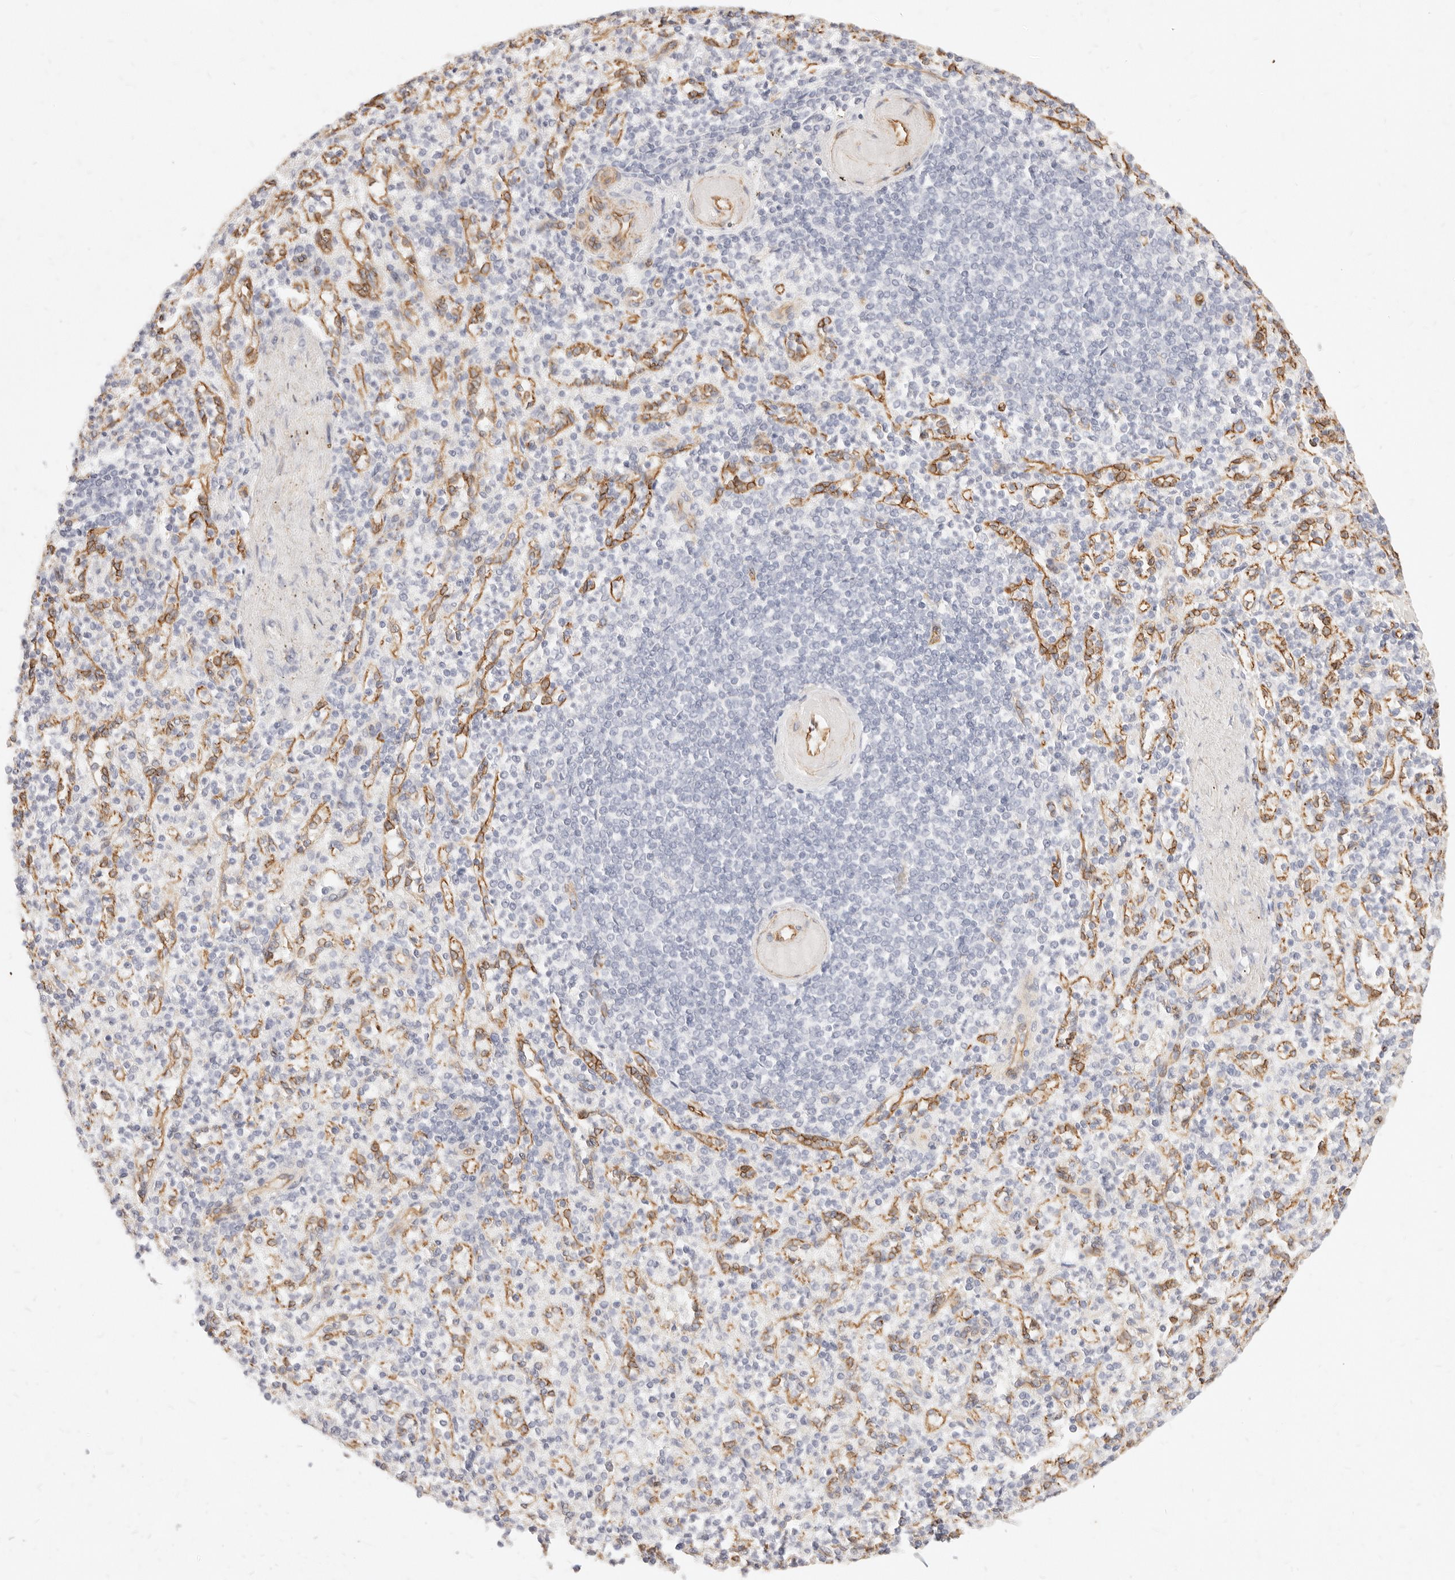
{"staining": {"intensity": "negative", "quantity": "none", "location": "none"}, "tissue": "spleen", "cell_type": "Cells in red pulp", "image_type": "normal", "snomed": [{"axis": "morphology", "description": "Normal tissue, NOS"}, {"axis": "topography", "description": "Spleen"}], "caption": "This image is of normal spleen stained with IHC to label a protein in brown with the nuclei are counter-stained blue. There is no staining in cells in red pulp.", "gene": "NUS1", "patient": {"sex": "female", "age": 74}}